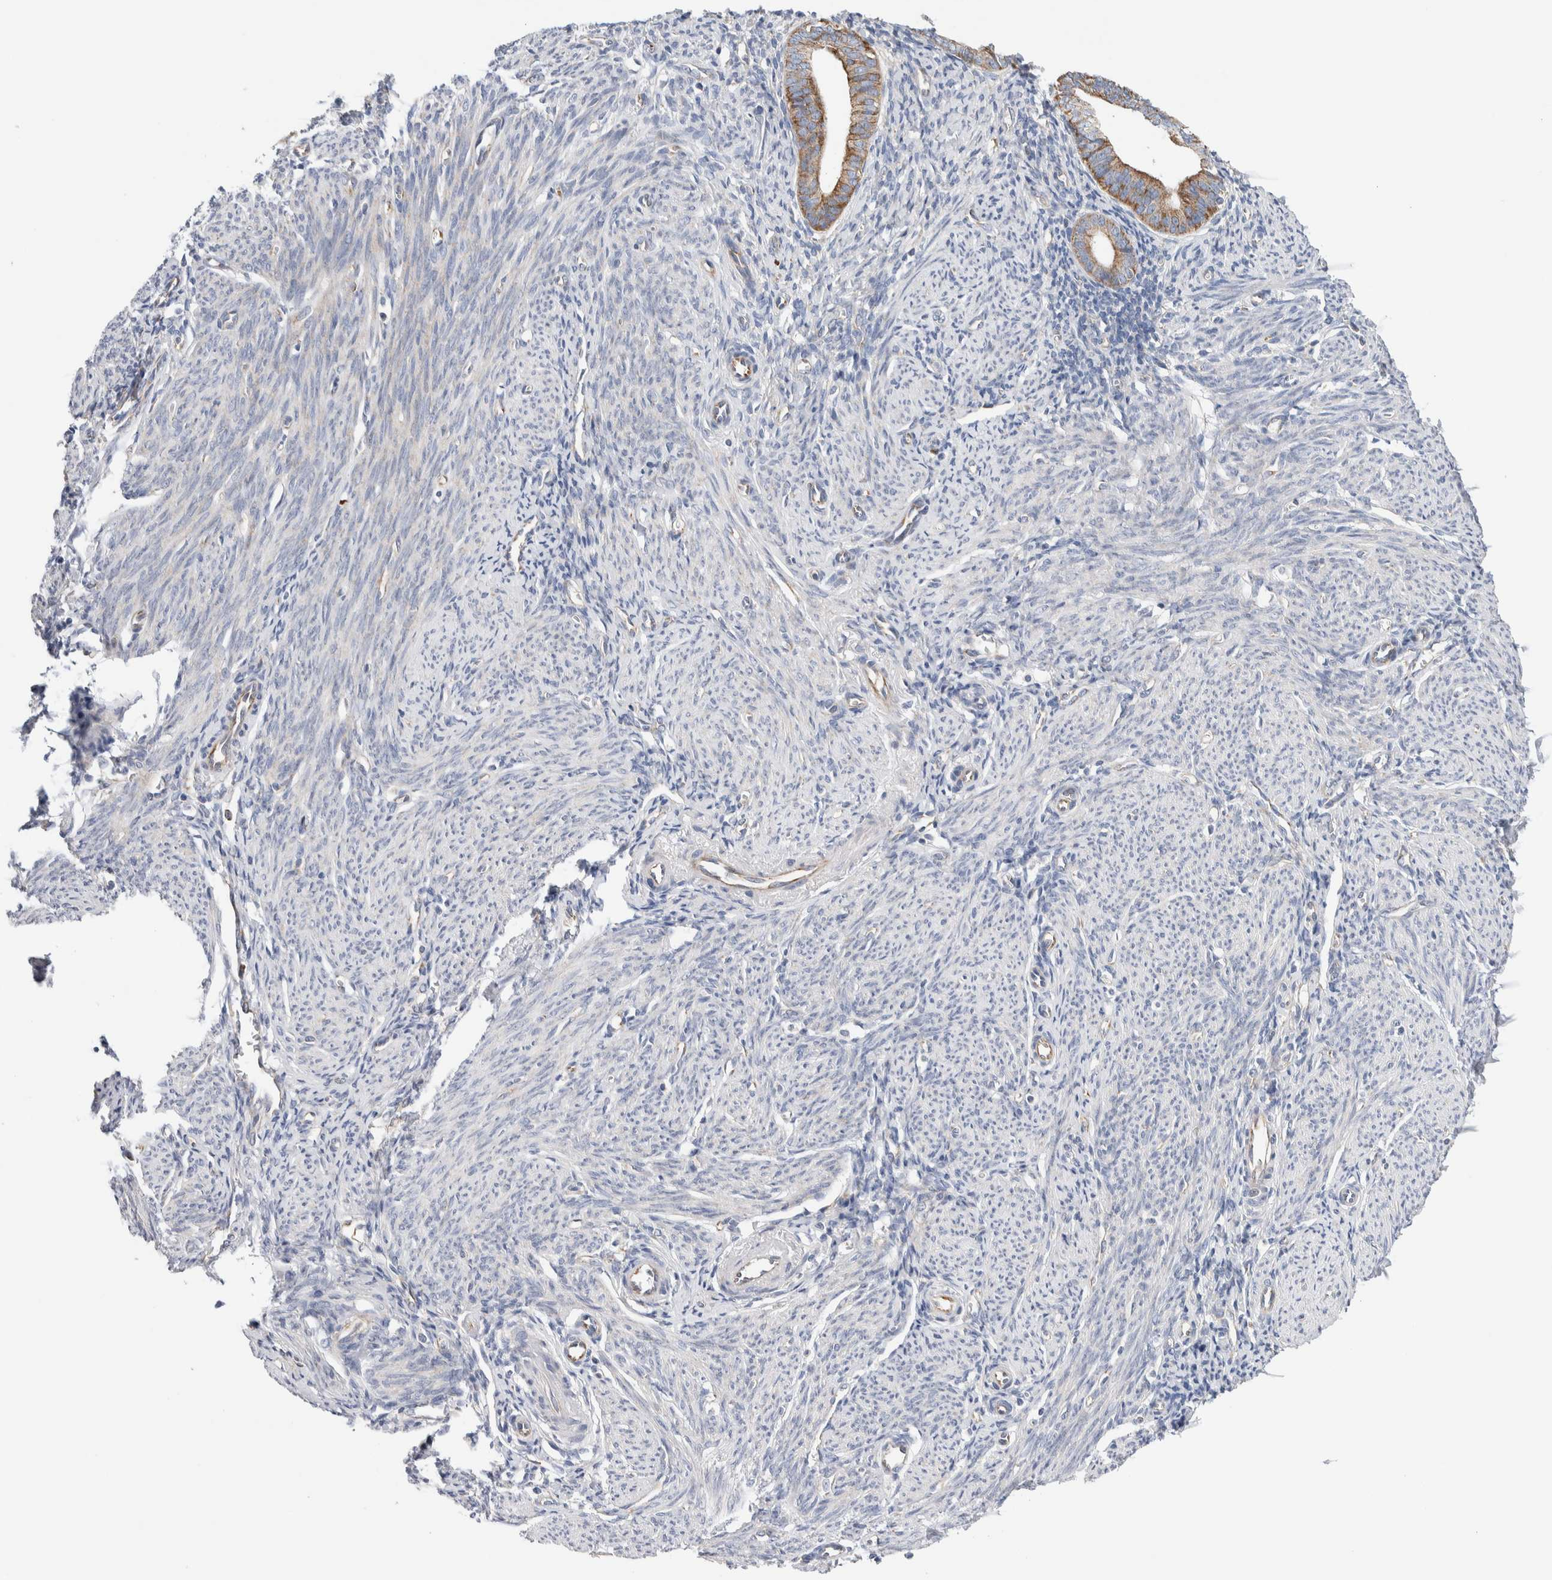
{"staining": {"intensity": "weak", "quantity": "<25%", "location": "cytoplasmic/membranous"}, "tissue": "endometrium", "cell_type": "Cells in endometrial stroma", "image_type": "normal", "snomed": [{"axis": "morphology", "description": "Normal tissue, NOS"}, {"axis": "morphology", "description": "Adenocarcinoma, NOS"}, {"axis": "topography", "description": "Endometrium"}], "caption": "This is a micrograph of immunohistochemistry (IHC) staining of benign endometrium, which shows no staining in cells in endometrial stroma.", "gene": "RACK1", "patient": {"sex": "female", "age": 57}}